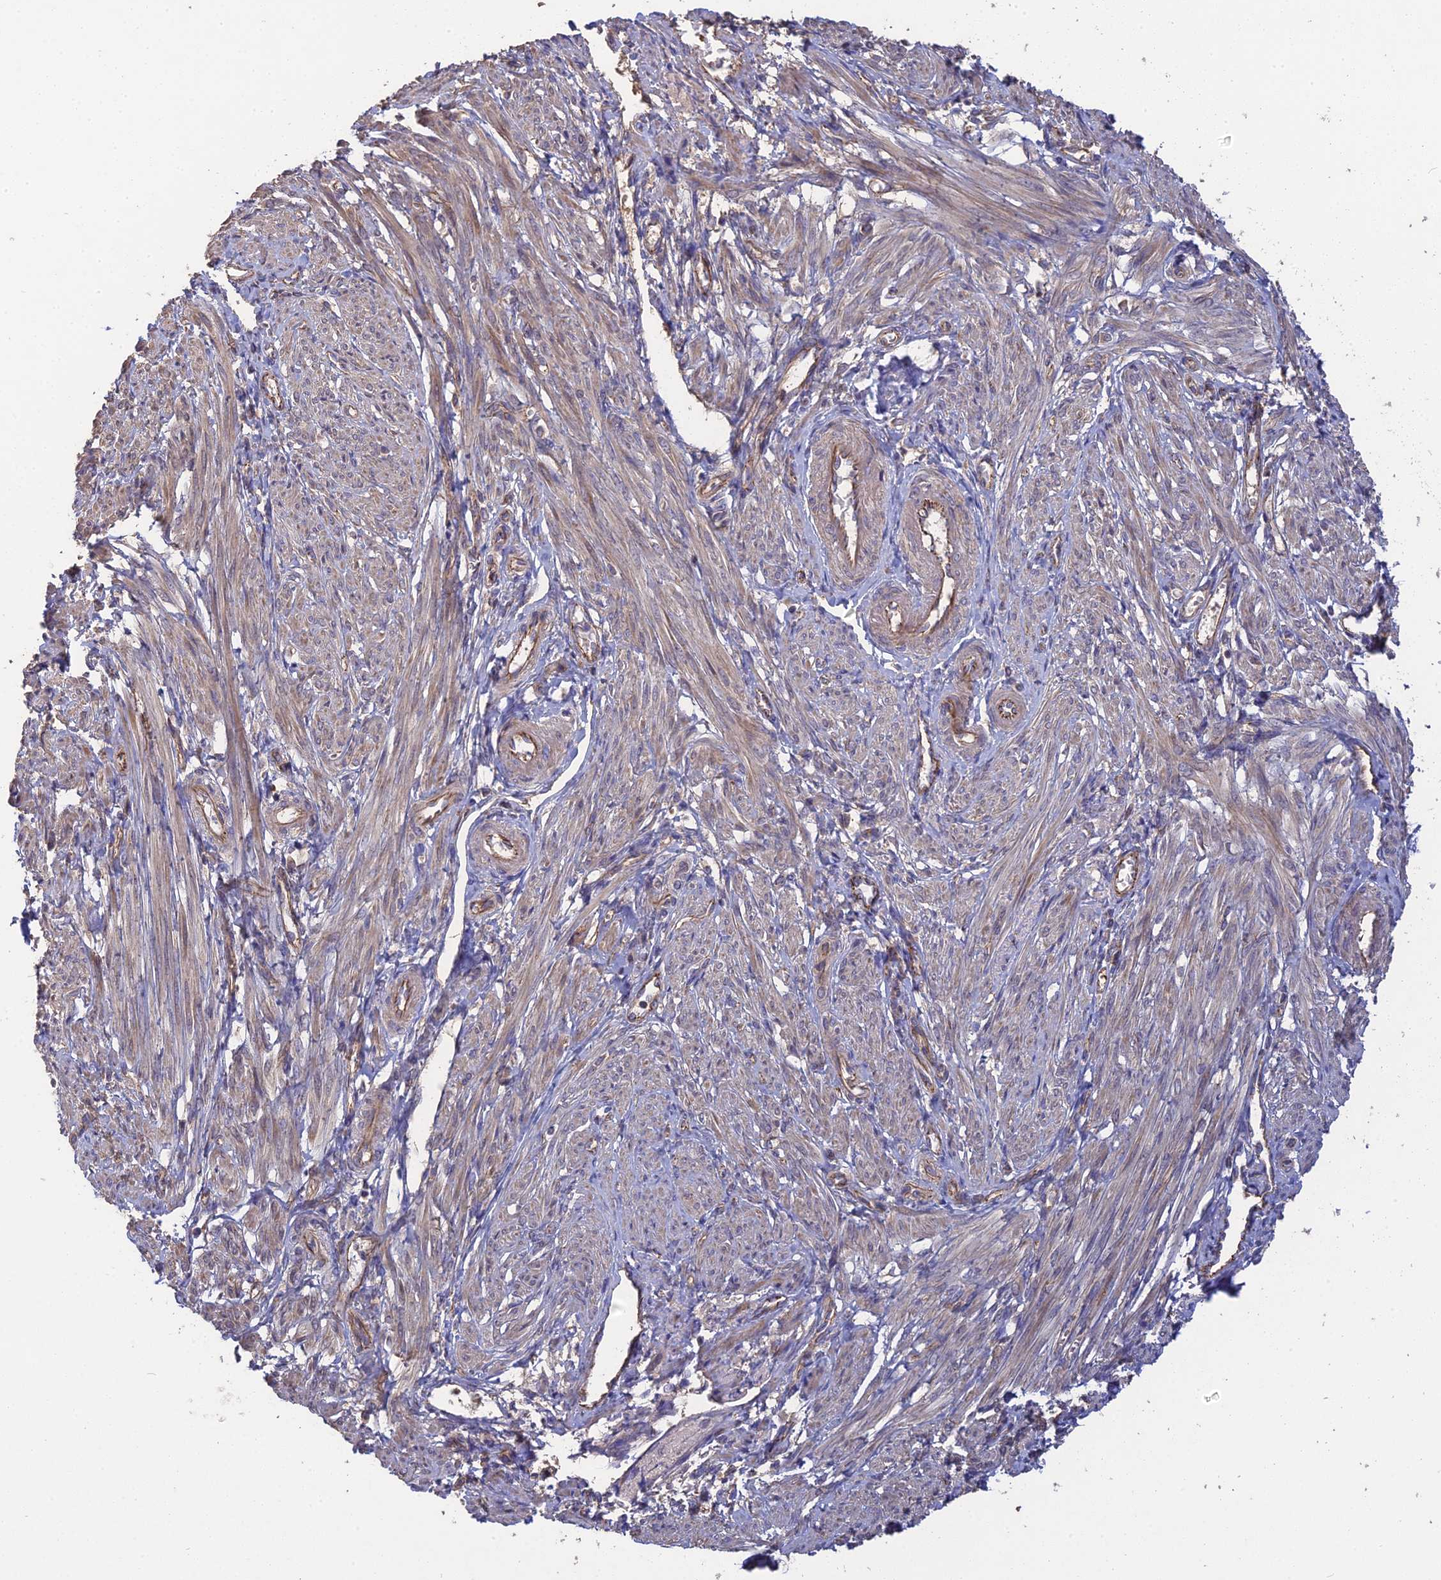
{"staining": {"intensity": "weak", "quantity": "25%-75%", "location": "cytoplasmic/membranous"}, "tissue": "smooth muscle", "cell_type": "Smooth muscle cells", "image_type": "normal", "snomed": [{"axis": "morphology", "description": "Normal tissue, NOS"}, {"axis": "topography", "description": "Smooth muscle"}], "caption": "Brown immunohistochemical staining in normal smooth muscle exhibits weak cytoplasmic/membranous positivity in about 25%-75% of smooth muscle cells. (DAB IHC, brown staining for protein, blue staining for nuclei).", "gene": "ARHGAP40", "patient": {"sex": "female", "age": 39}}